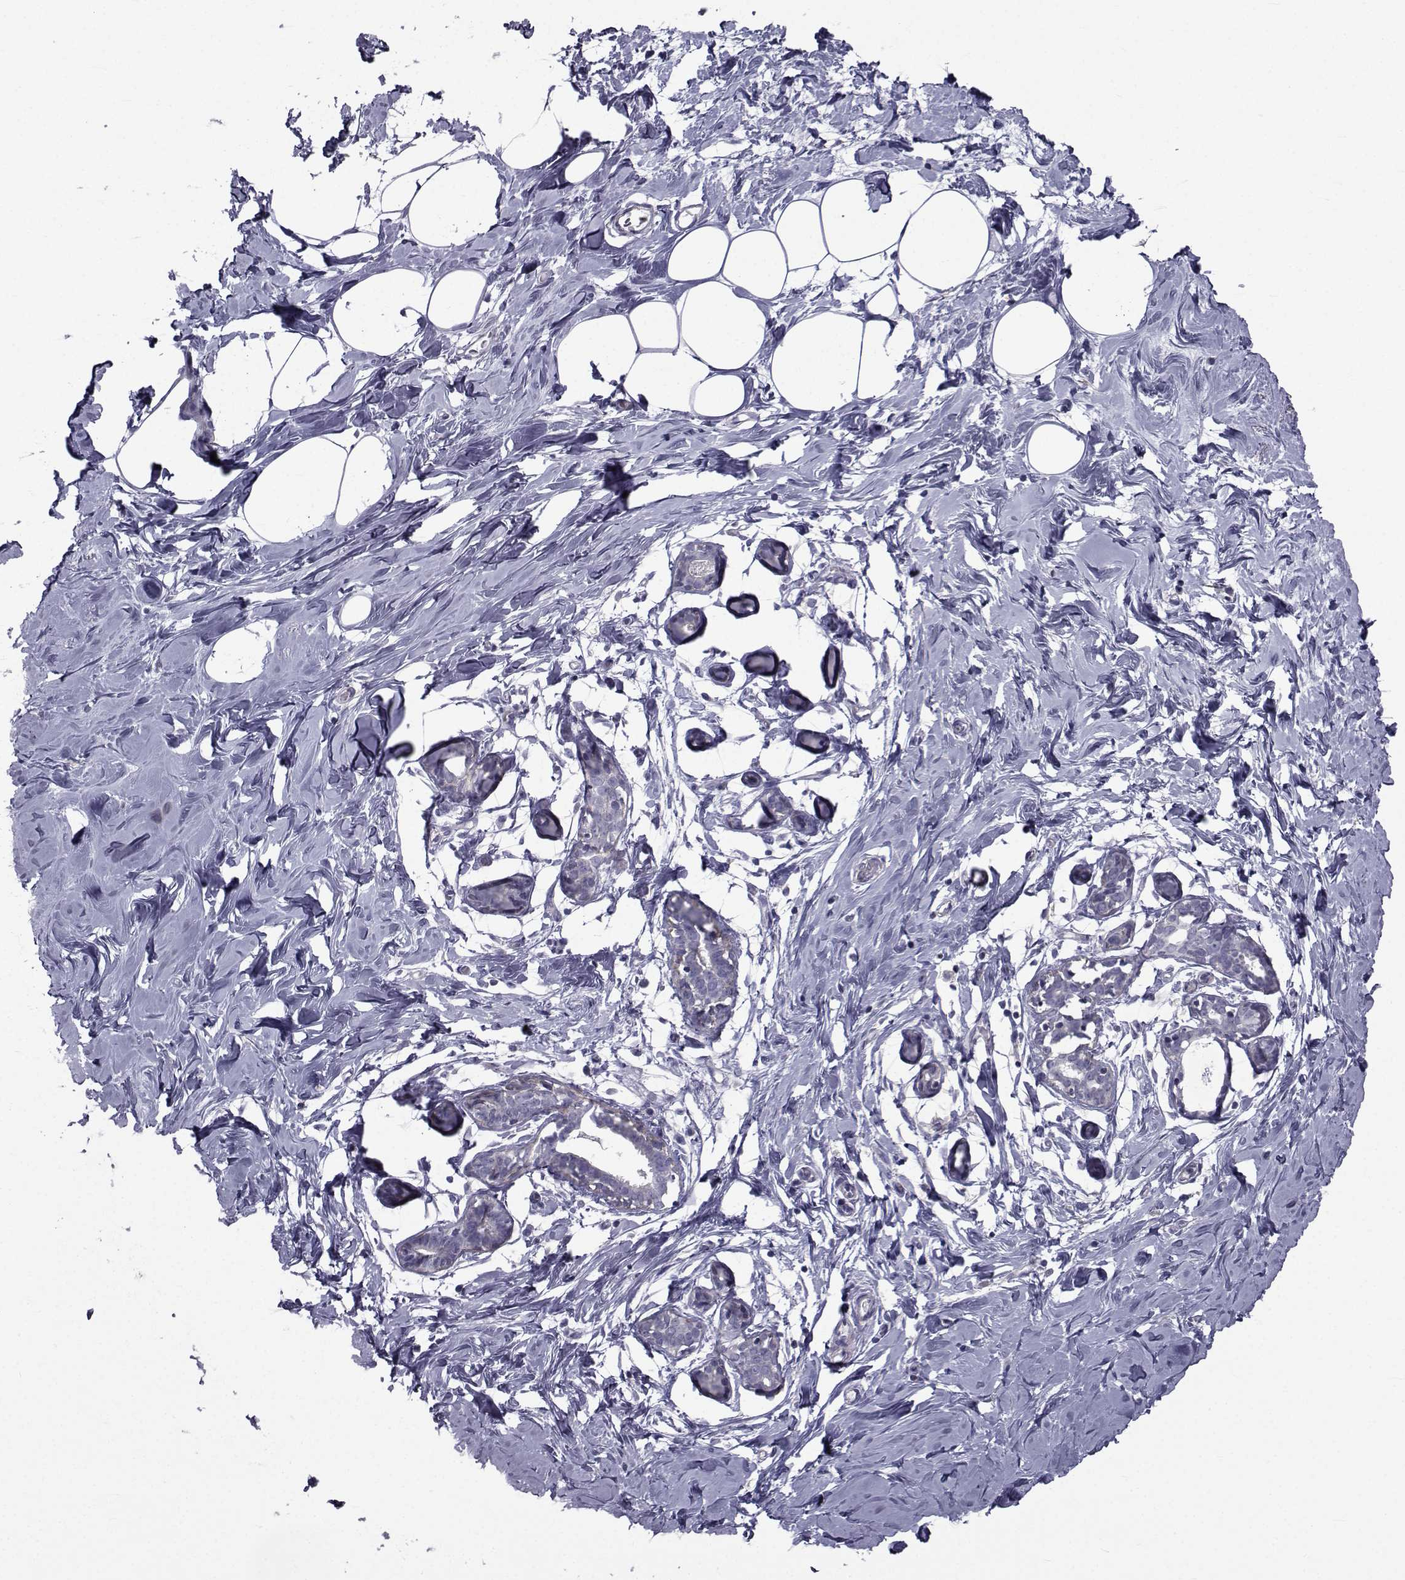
{"staining": {"intensity": "negative", "quantity": "none", "location": "none"}, "tissue": "breast", "cell_type": "Adipocytes", "image_type": "normal", "snomed": [{"axis": "morphology", "description": "Normal tissue, NOS"}, {"axis": "topography", "description": "Breast"}], "caption": "There is no significant staining in adipocytes of breast. (DAB immunohistochemistry (IHC) visualized using brightfield microscopy, high magnification).", "gene": "FDXR", "patient": {"sex": "female", "age": 27}}